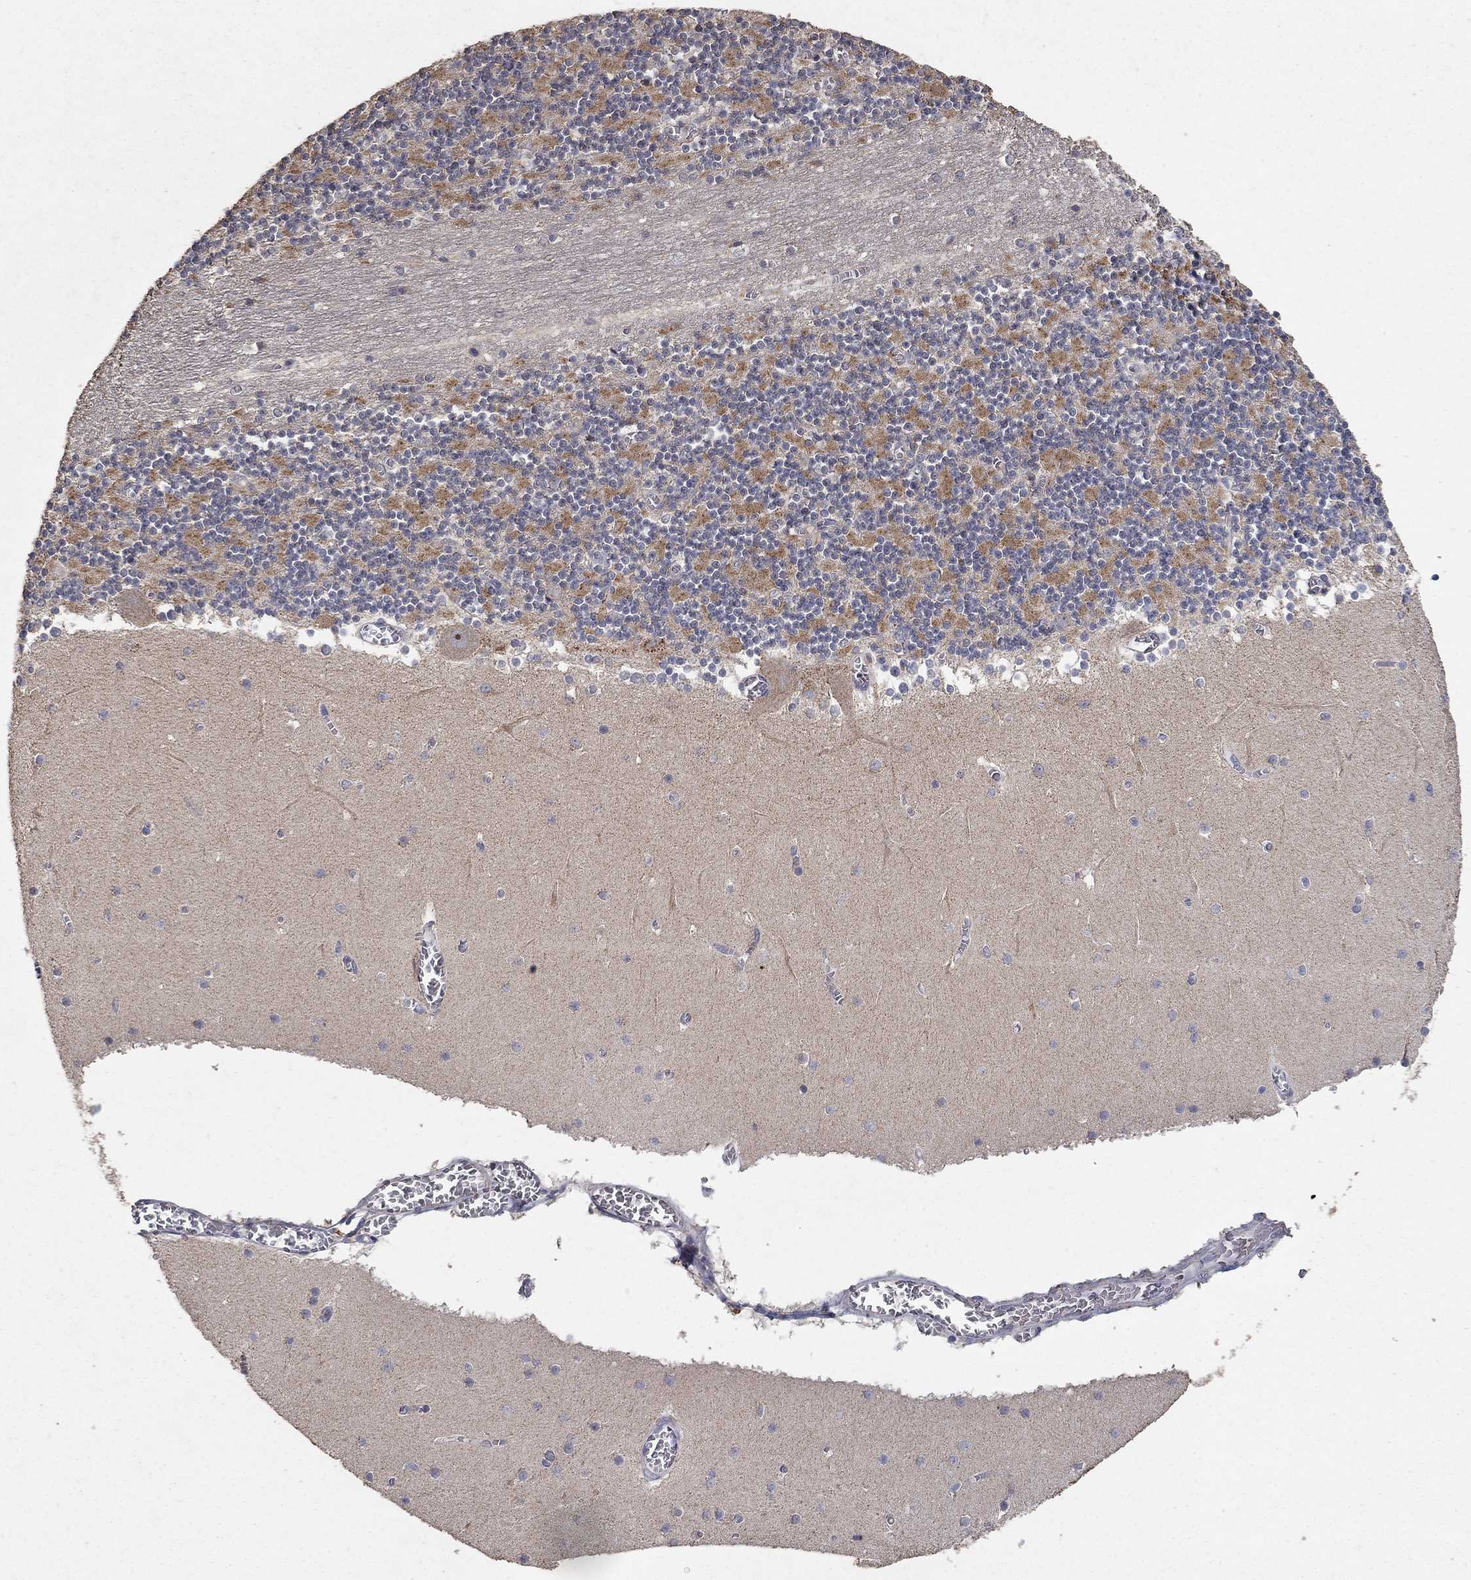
{"staining": {"intensity": "weak", "quantity": ">75%", "location": "cytoplasmic/membranous"}, "tissue": "cerebellum", "cell_type": "Cells in granular layer", "image_type": "normal", "snomed": [{"axis": "morphology", "description": "Normal tissue, NOS"}, {"axis": "topography", "description": "Cerebellum"}], "caption": "This histopathology image displays benign cerebellum stained with immunohistochemistry (IHC) to label a protein in brown. The cytoplasmic/membranous of cells in granular layer show weak positivity for the protein. Nuclei are counter-stained blue.", "gene": "GPSM1", "patient": {"sex": "female", "age": 28}}